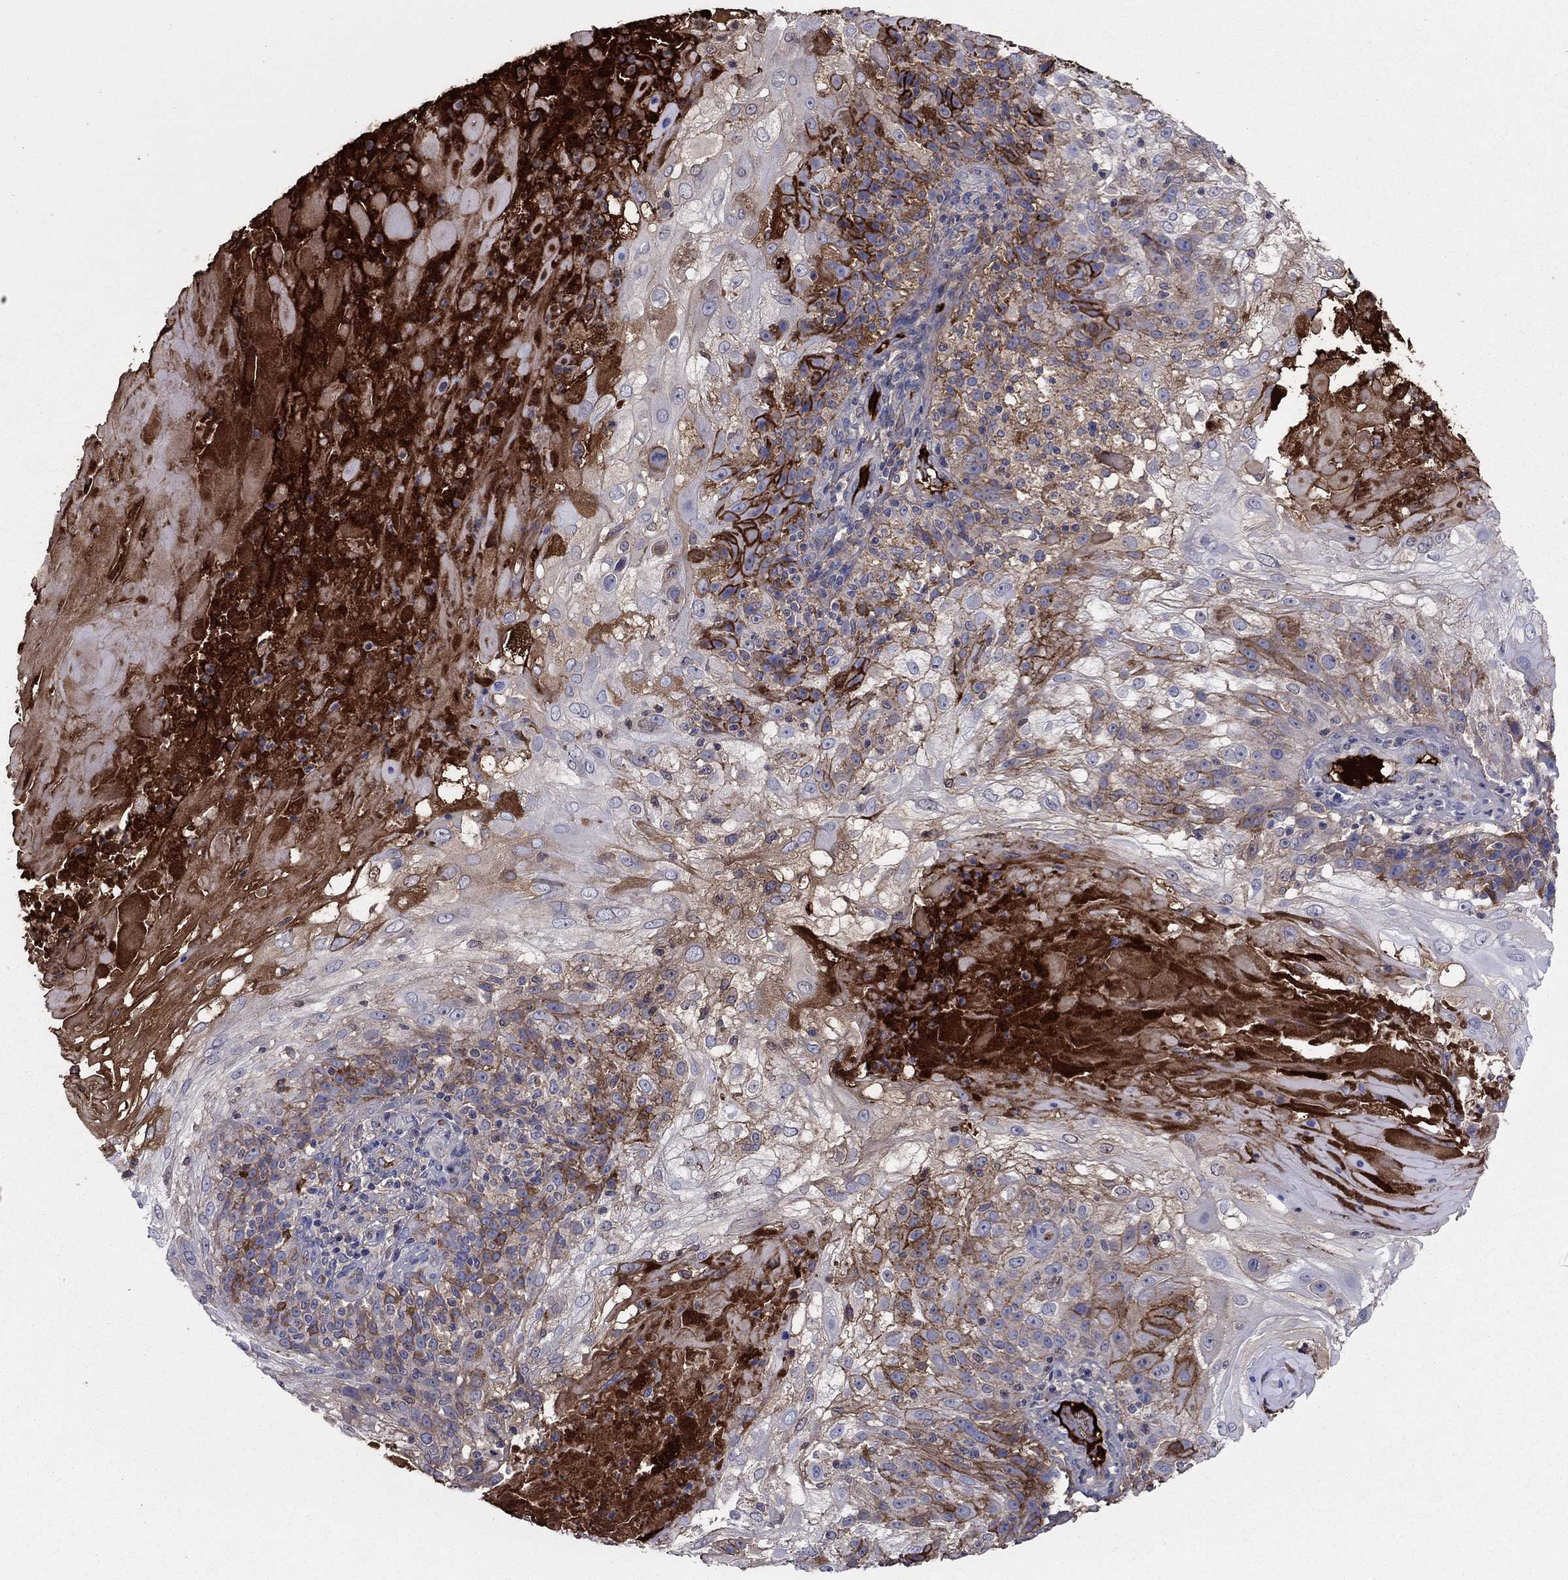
{"staining": {"intensity": "moderate", "quantity": "<25%", "location": "cytoplasmic/membranous"}, "tissue": "skin cancer", "cell_type": "Tumor cells", "image_type": "cancer", "snomed": [{"axis": "morphology", "description": "Normal tissue, NOS"}, {"axis": "morphology", "description": "Squamous cell carcinoma, NOS"}, {"axis": "topography", "description": "Skin"}], "caption": "Moderate cytoplasmic/membranous protein positivity is seen in about <25% of tumor cells in skin cancer.", "gene": "HPX", "patient": {"sex": "female", "age": 83}}